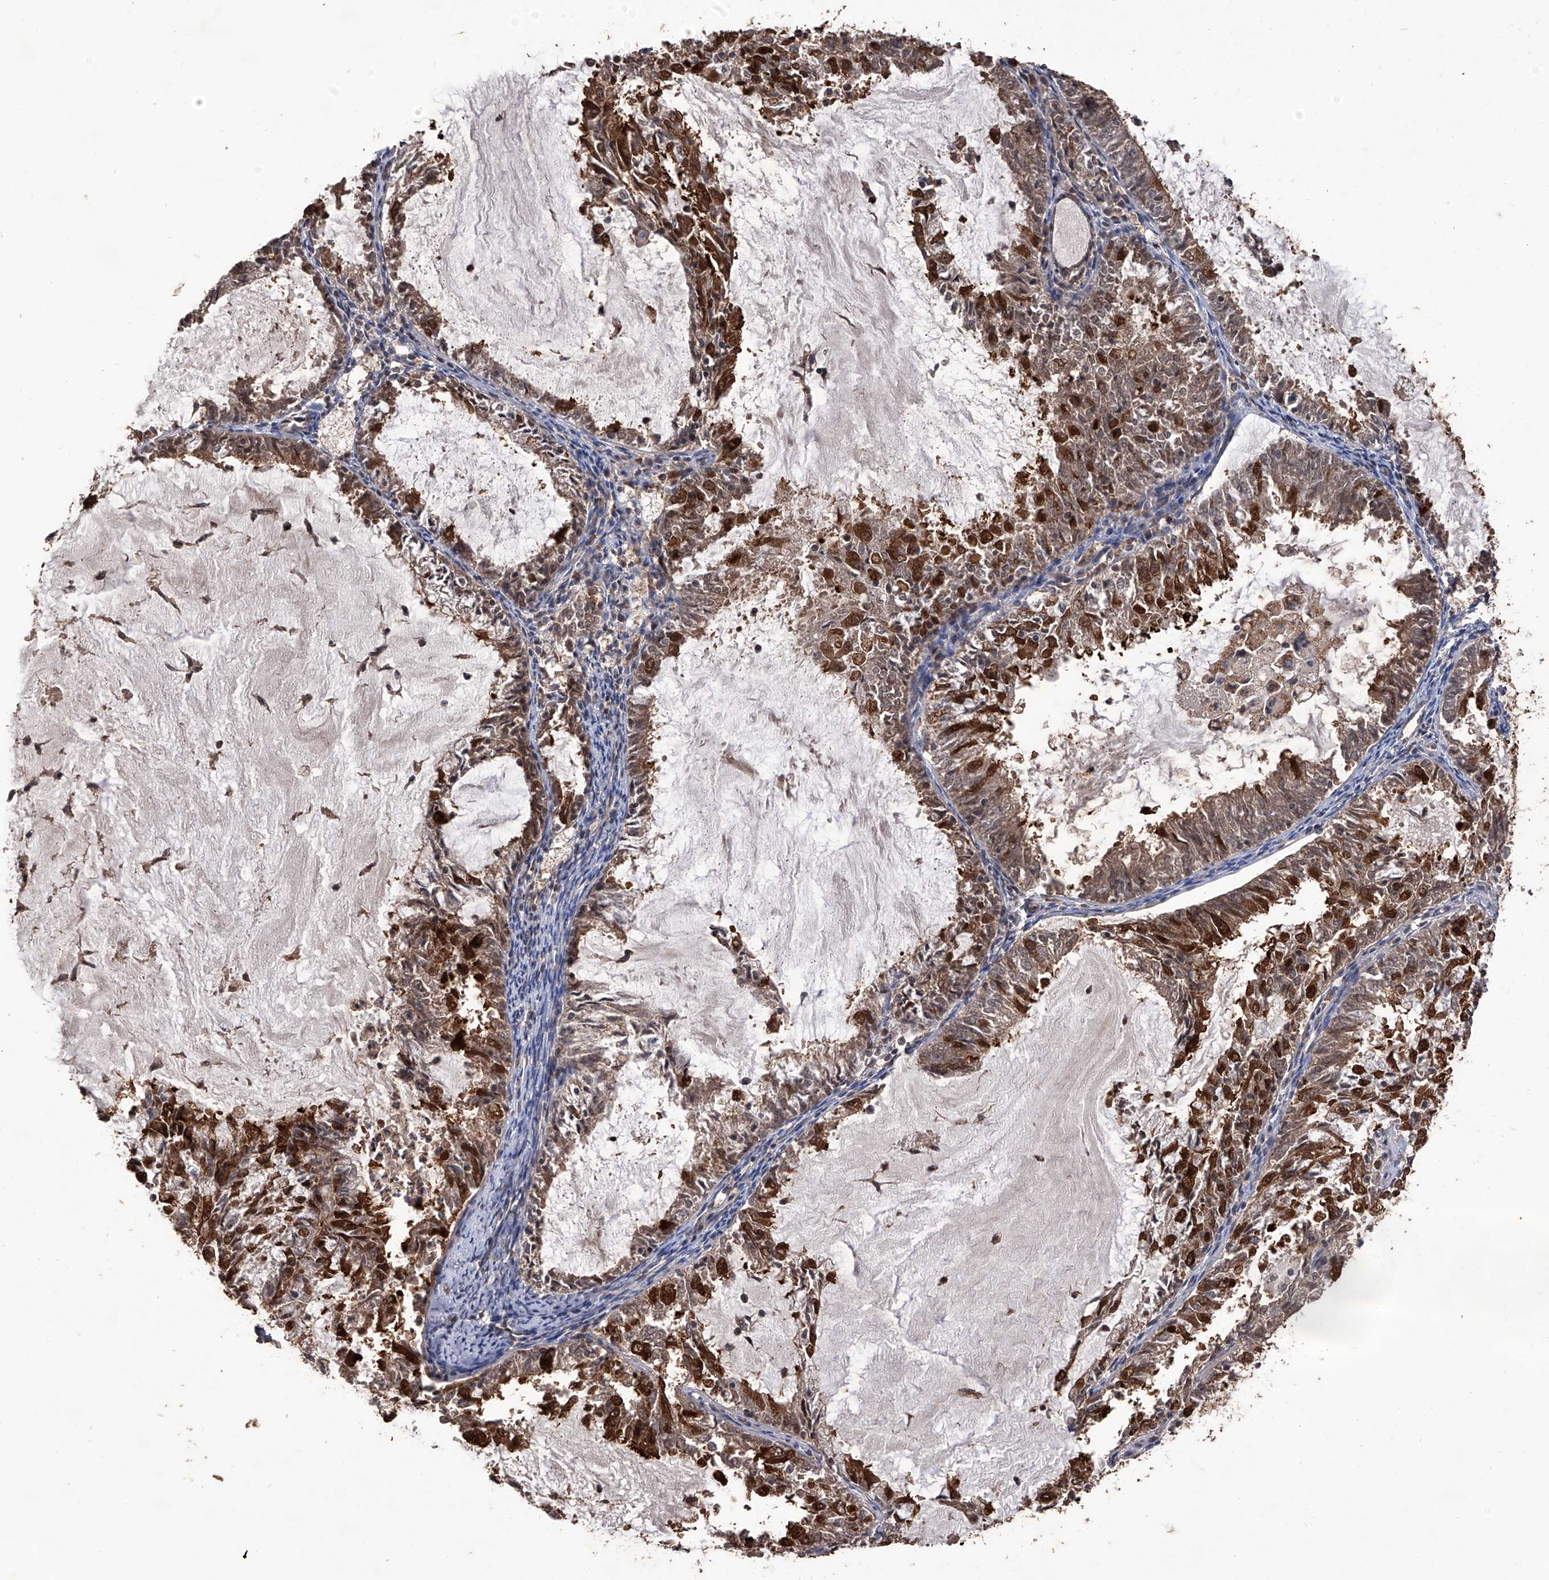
{"staining": {"intensity": "strong", "quantity": "25%-75%", "location": "cytoplasmic/membranous"}, "tissue": "endometrial cancer", "cell_type": "Tumor cells", "image_type": "cancer", "snomed": [{"axis": "morphology", "description": "Adenocarcinoma, NOS"}, {"axis": "topography", "description": "Endometrium"}], "caption": "Adenocarcinoma (endometrial) stained with DAB immunohistochemistry displays high levels of strong cytoplasmic/membranous positivity in approximately 25%-75% of tumor cells.", "gene": "LYSMD4", "patient": {"sex": "female", "age": 57}}